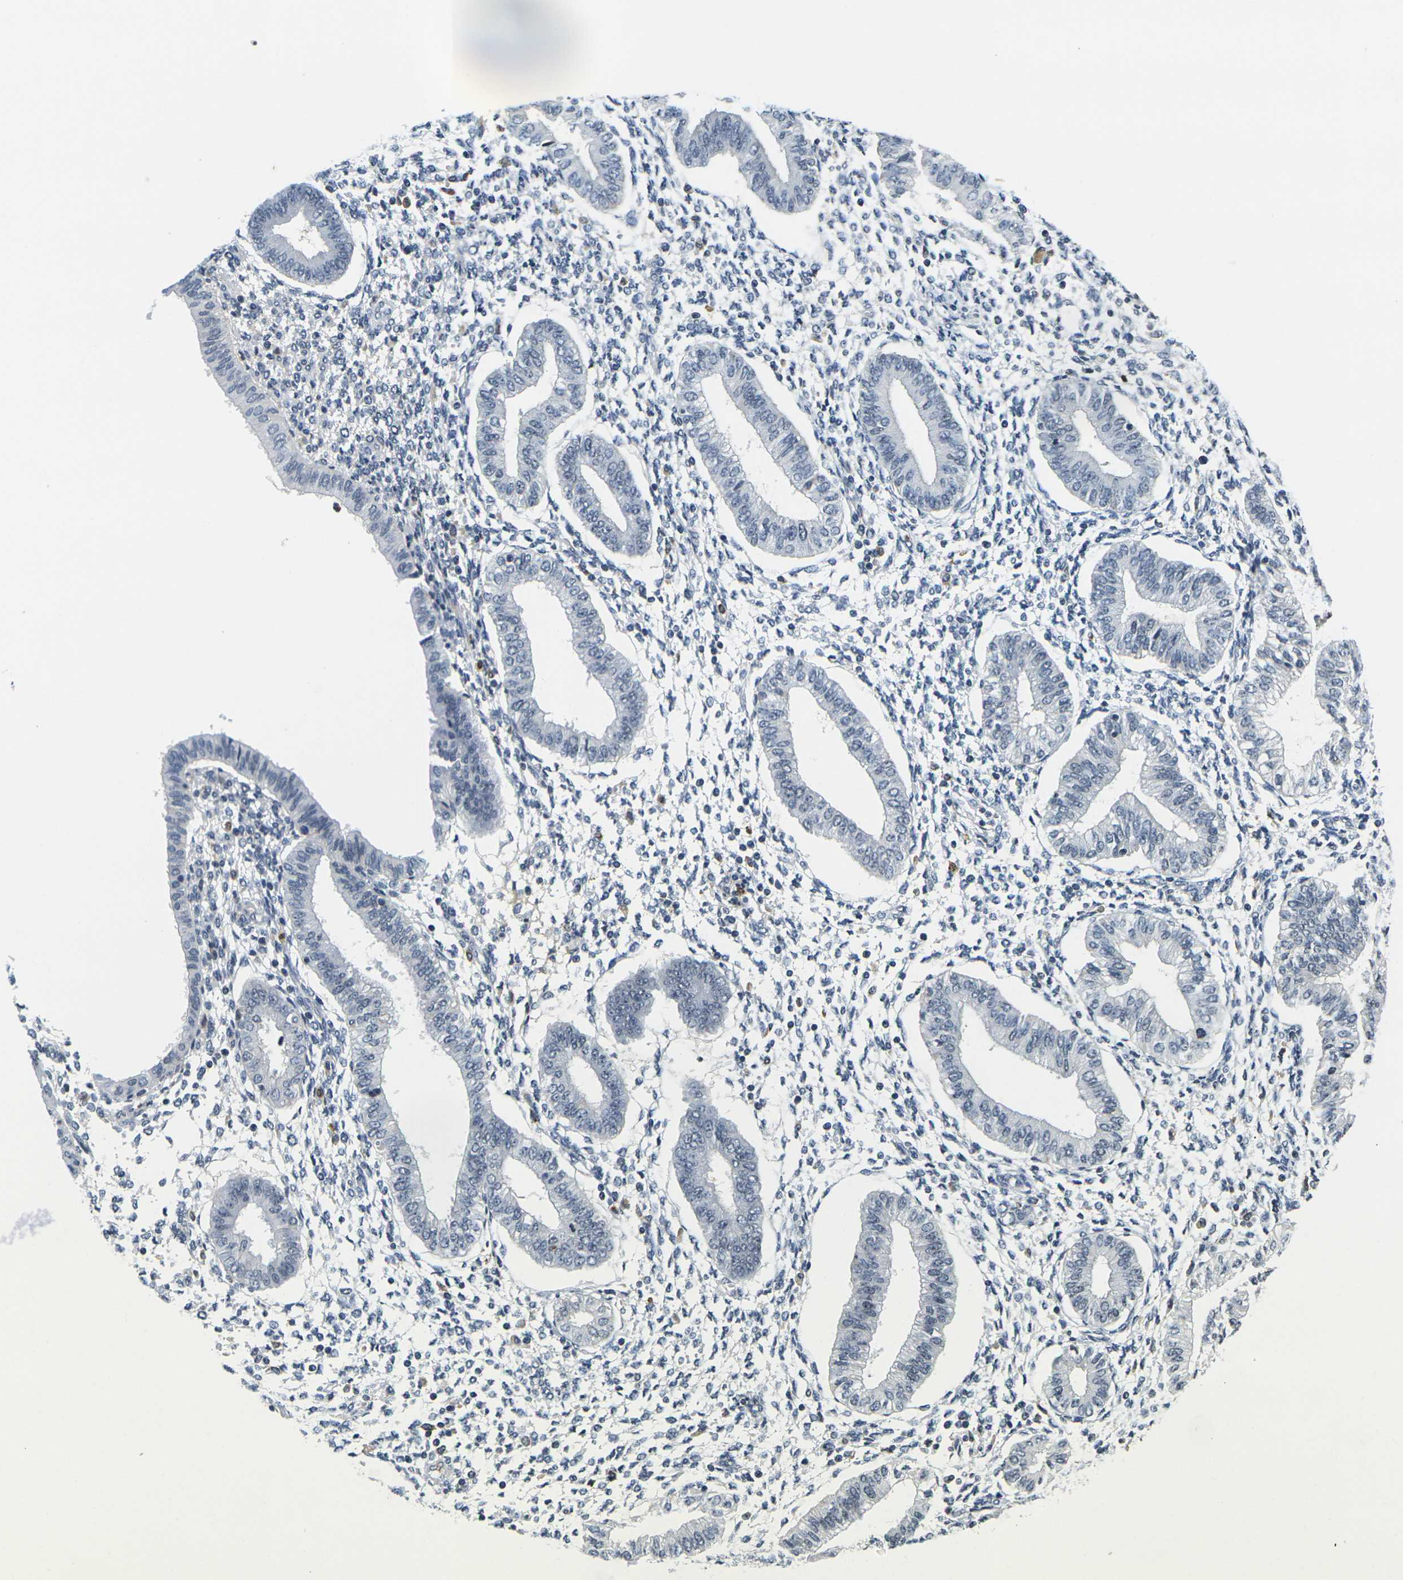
{"staining": {"intensity": "negative", "quantity": "none", "location": "none"}, "tissue": "endometrium", "cell_type": "Cells in endometrial stroma", "image_type": "normal", "snomed": [{"axis": "morphology", "description": "Normal tissue, NOS"}, {"axis": "topography", "description": "Endometrium"}], "caption": "Image shows no protein staining in cells in endometrial stroma of normal endometrium.", "gene": "C1QC", "patient": {"sex": "female", "age": 50}}